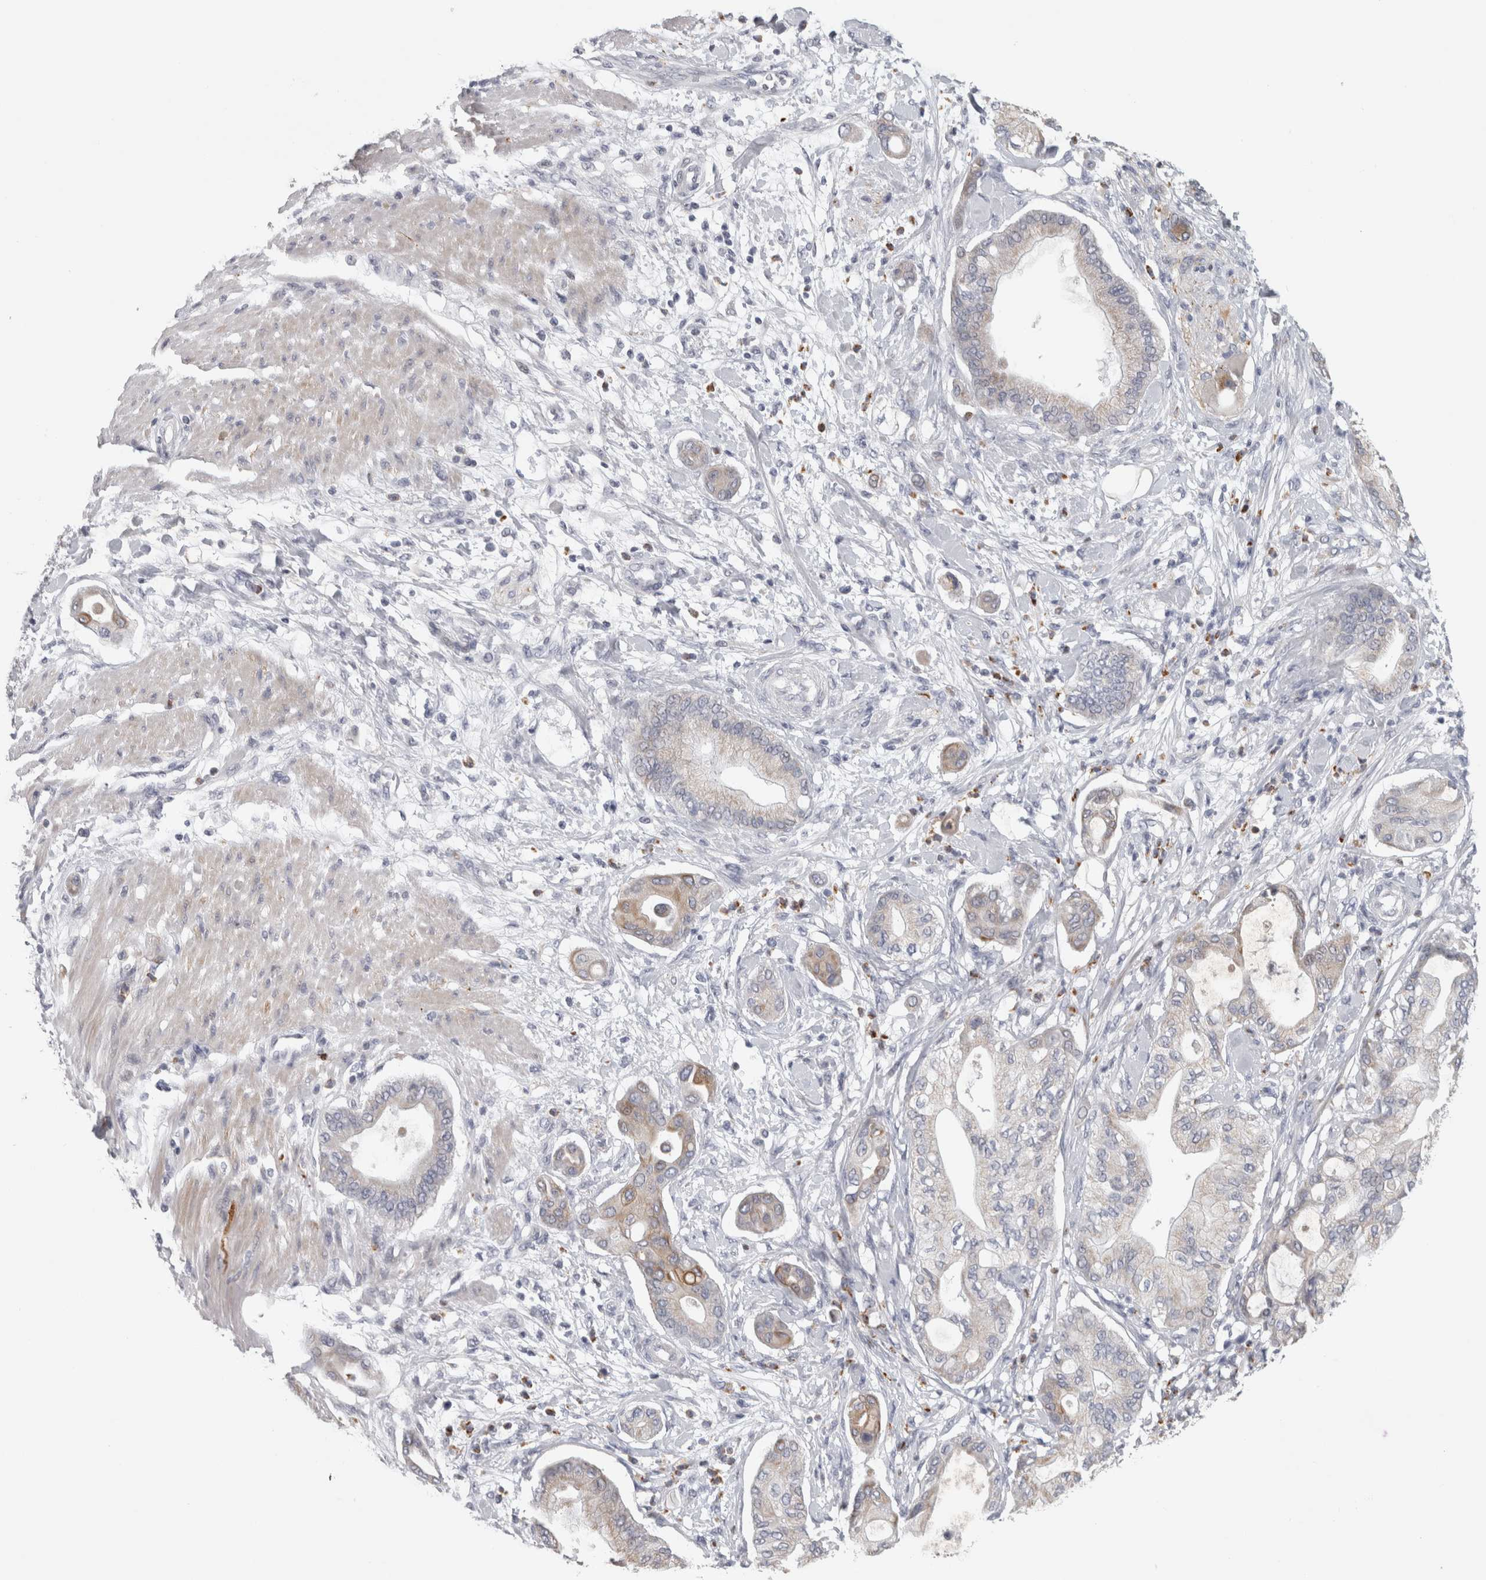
{"staining": {"intensity": "weak", "quantity": "<25%", "location": "cytoplasmic/membranous"}, "tissue": "pancreatic cancer", "cell_type": "Tumor cells", "image_type": "cancer", "snomed": [{"axis": "morphology", "description": "Adenocarcinoma, NOS"}, {"axis": "morphology", "description": "Adenocarcinoma, metastatic, NOS"}, {"axis": "topography", "description": "Lymph node"}, {"axis": "topography", "description": "Pancreas"}, {"axis": "topography", "description": "Duodenum"}], "caption": "Tumor cells are negative for brown protein staining in pancreatic metastatic adenocarcinoma.", "gene": "PTPRN2", "patient": {"sex": "female", "age": 64}}